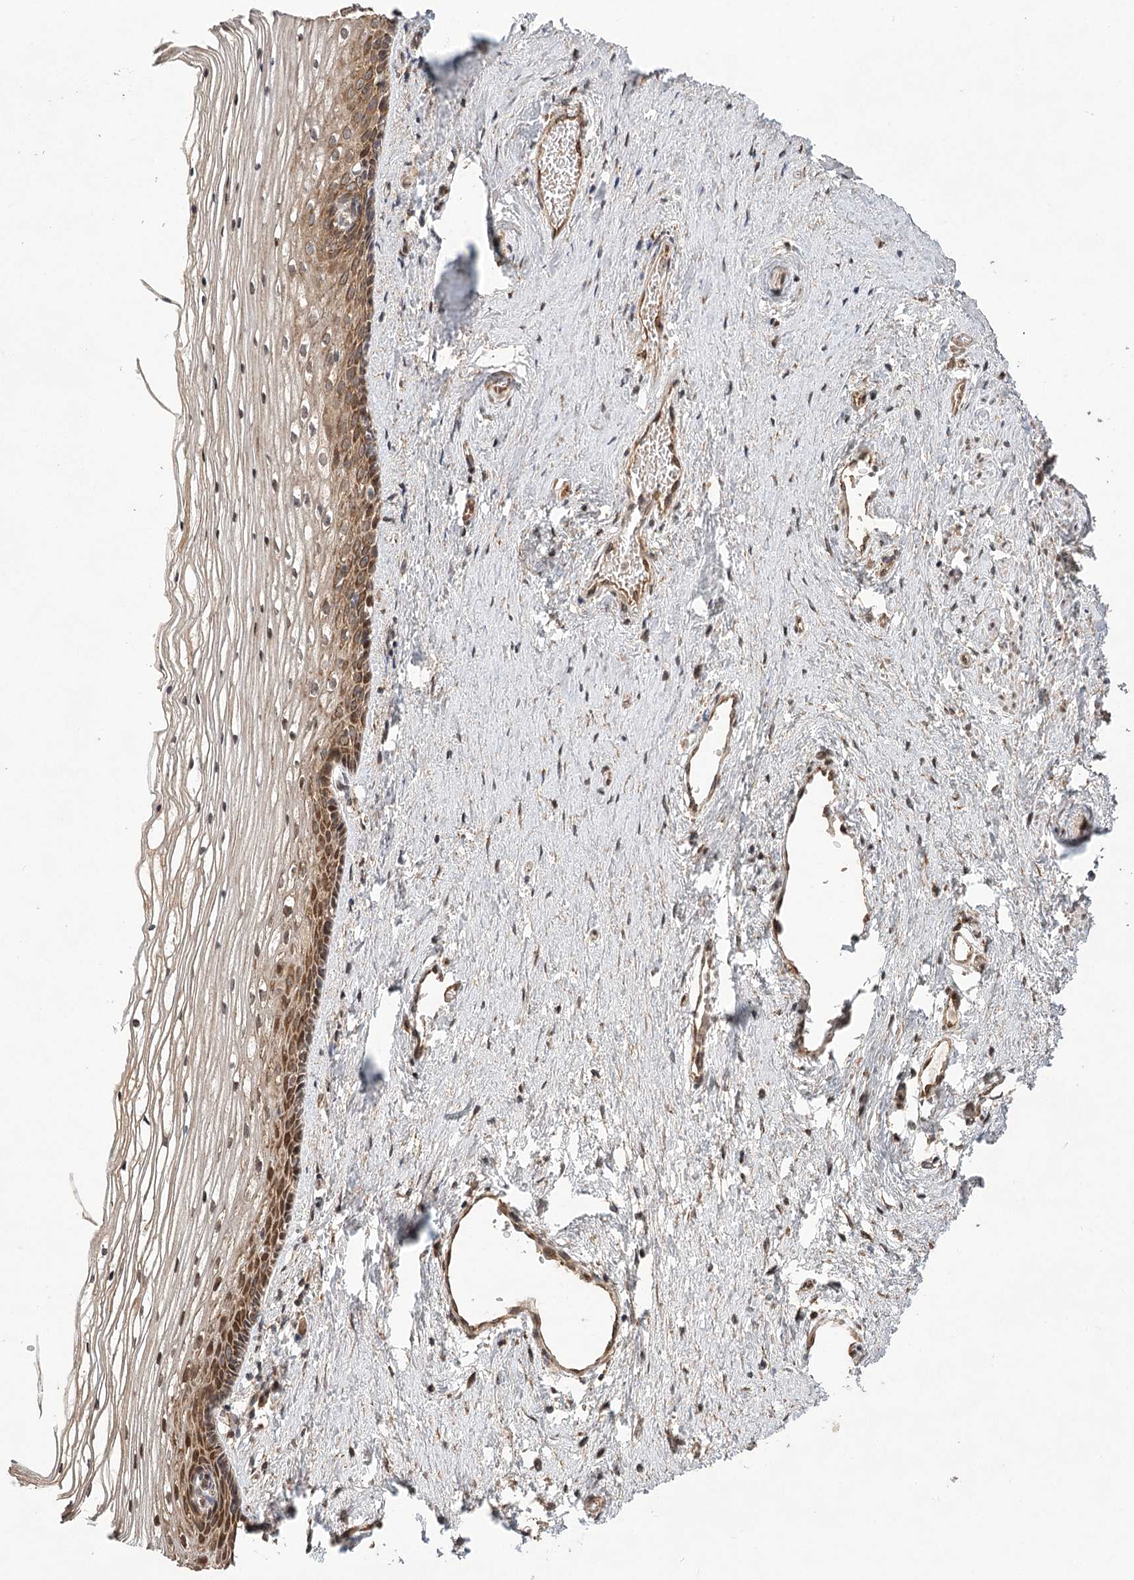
{"staining": {"intensity": "moderate", "quantity": ">75%", "location": "cytoplasmic/membranous,nuclear"}, "tissue": "vagina", "cell_type": "Squamous epithelial cells", "image_type": "normal", "snomed": [{"axis": "morphology", "description": "Normal tissue, NOS"}, {"axis": "topography", "description": "Vagina"}], "caption": "Squamous epithelial cells show medium levels of moderate cytoplasmic/membranous,nuclear expression in about >75% of cells in benign vagina.", "gene": "LSS", "patient": {"sex": "female", "age": 46}}